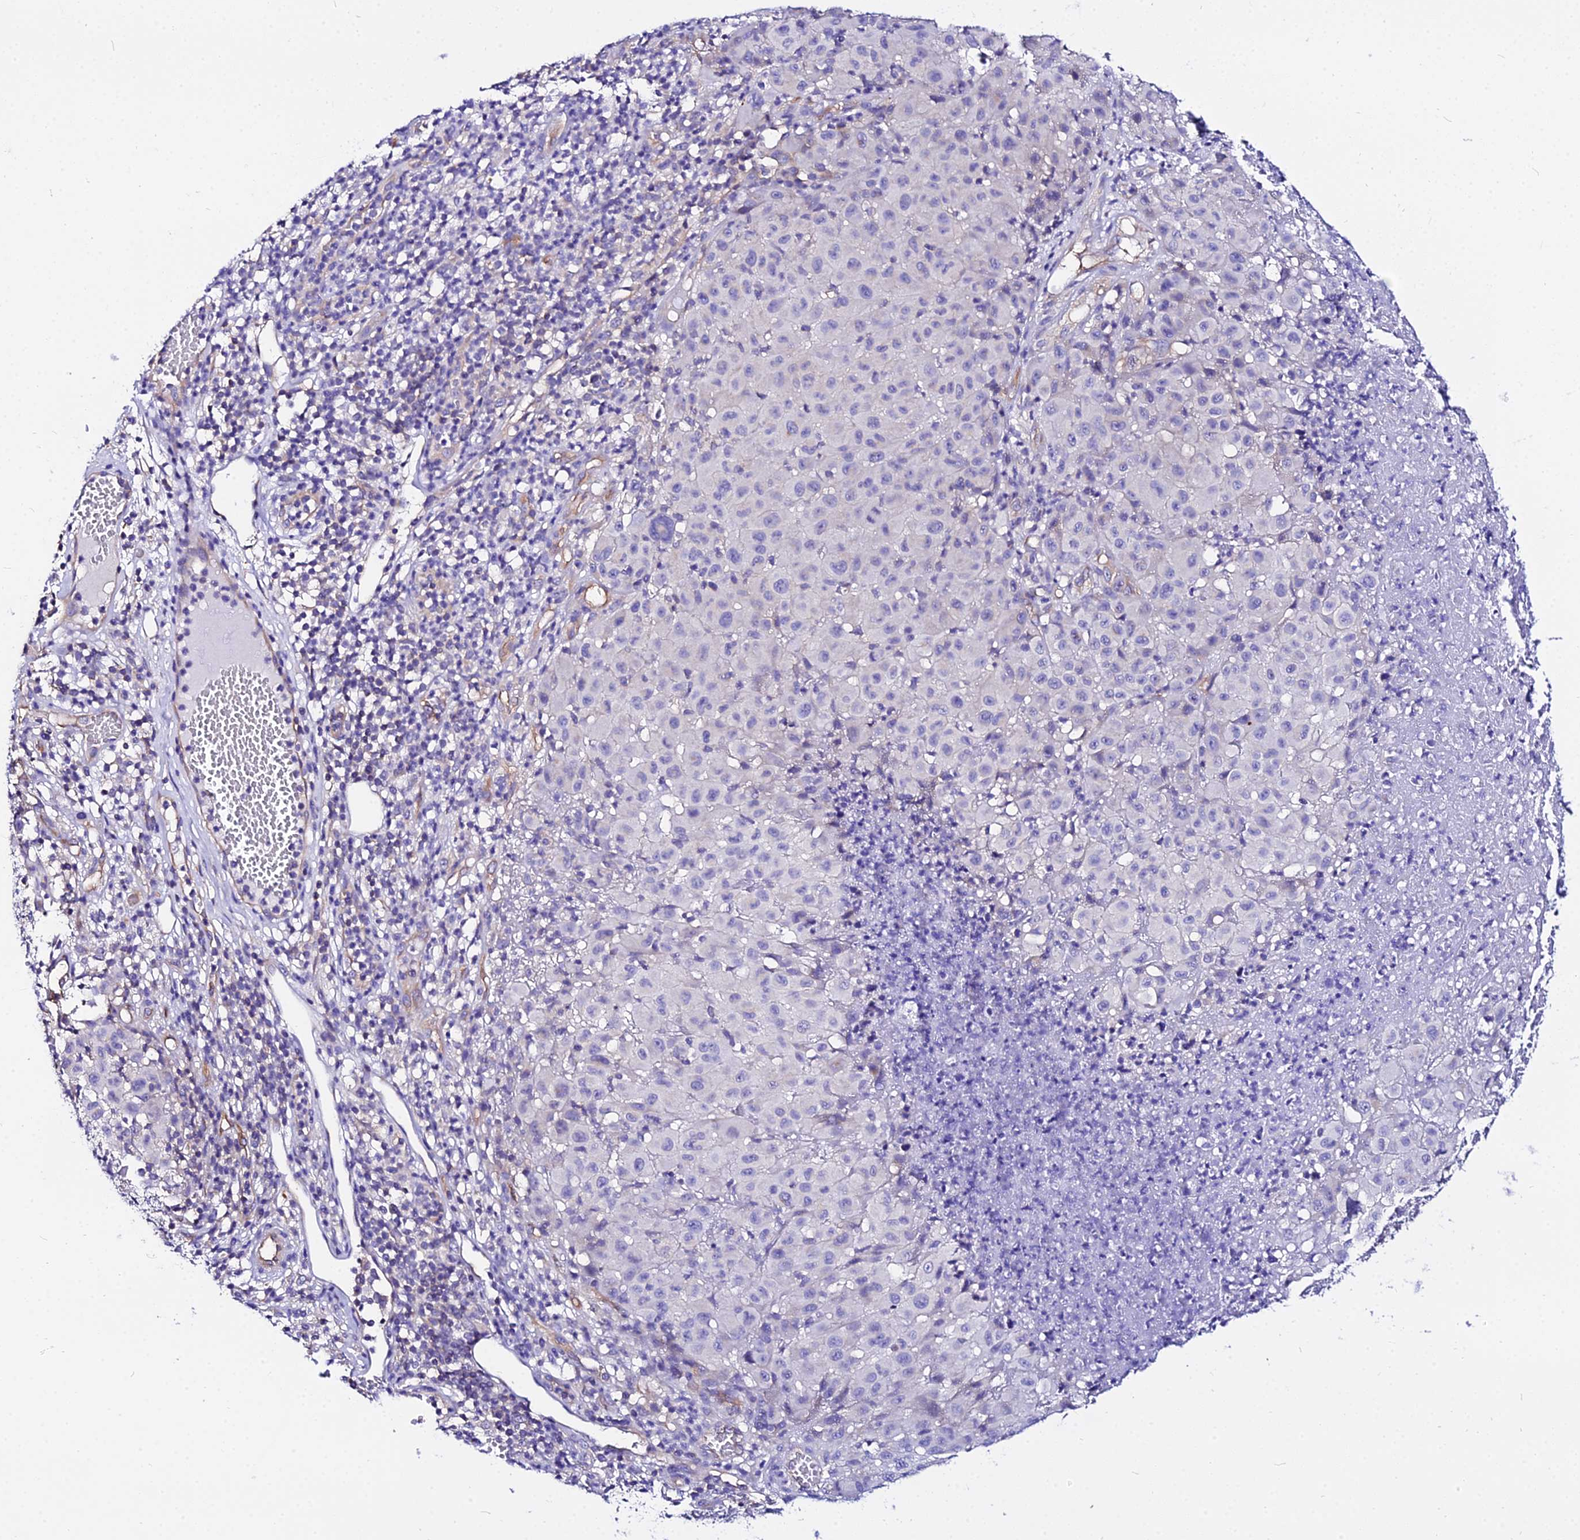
{"staining": {"intensity": "negative", "quantity": "none", "location": "none"}, "tissue": "melanoma", "cell_type": "Tumor cells", "image_type": "cancer", "snomed": [{"axis": "morphology", "description": "Malignant melanoma, NOS"}, {"axis": "topography", "description": "Skin"}], "caption": "IHC of melanoma demonstrates no expression in tumor cells.", "gene": "DAW1", "patient": {"sex": "male", "age": 73}}